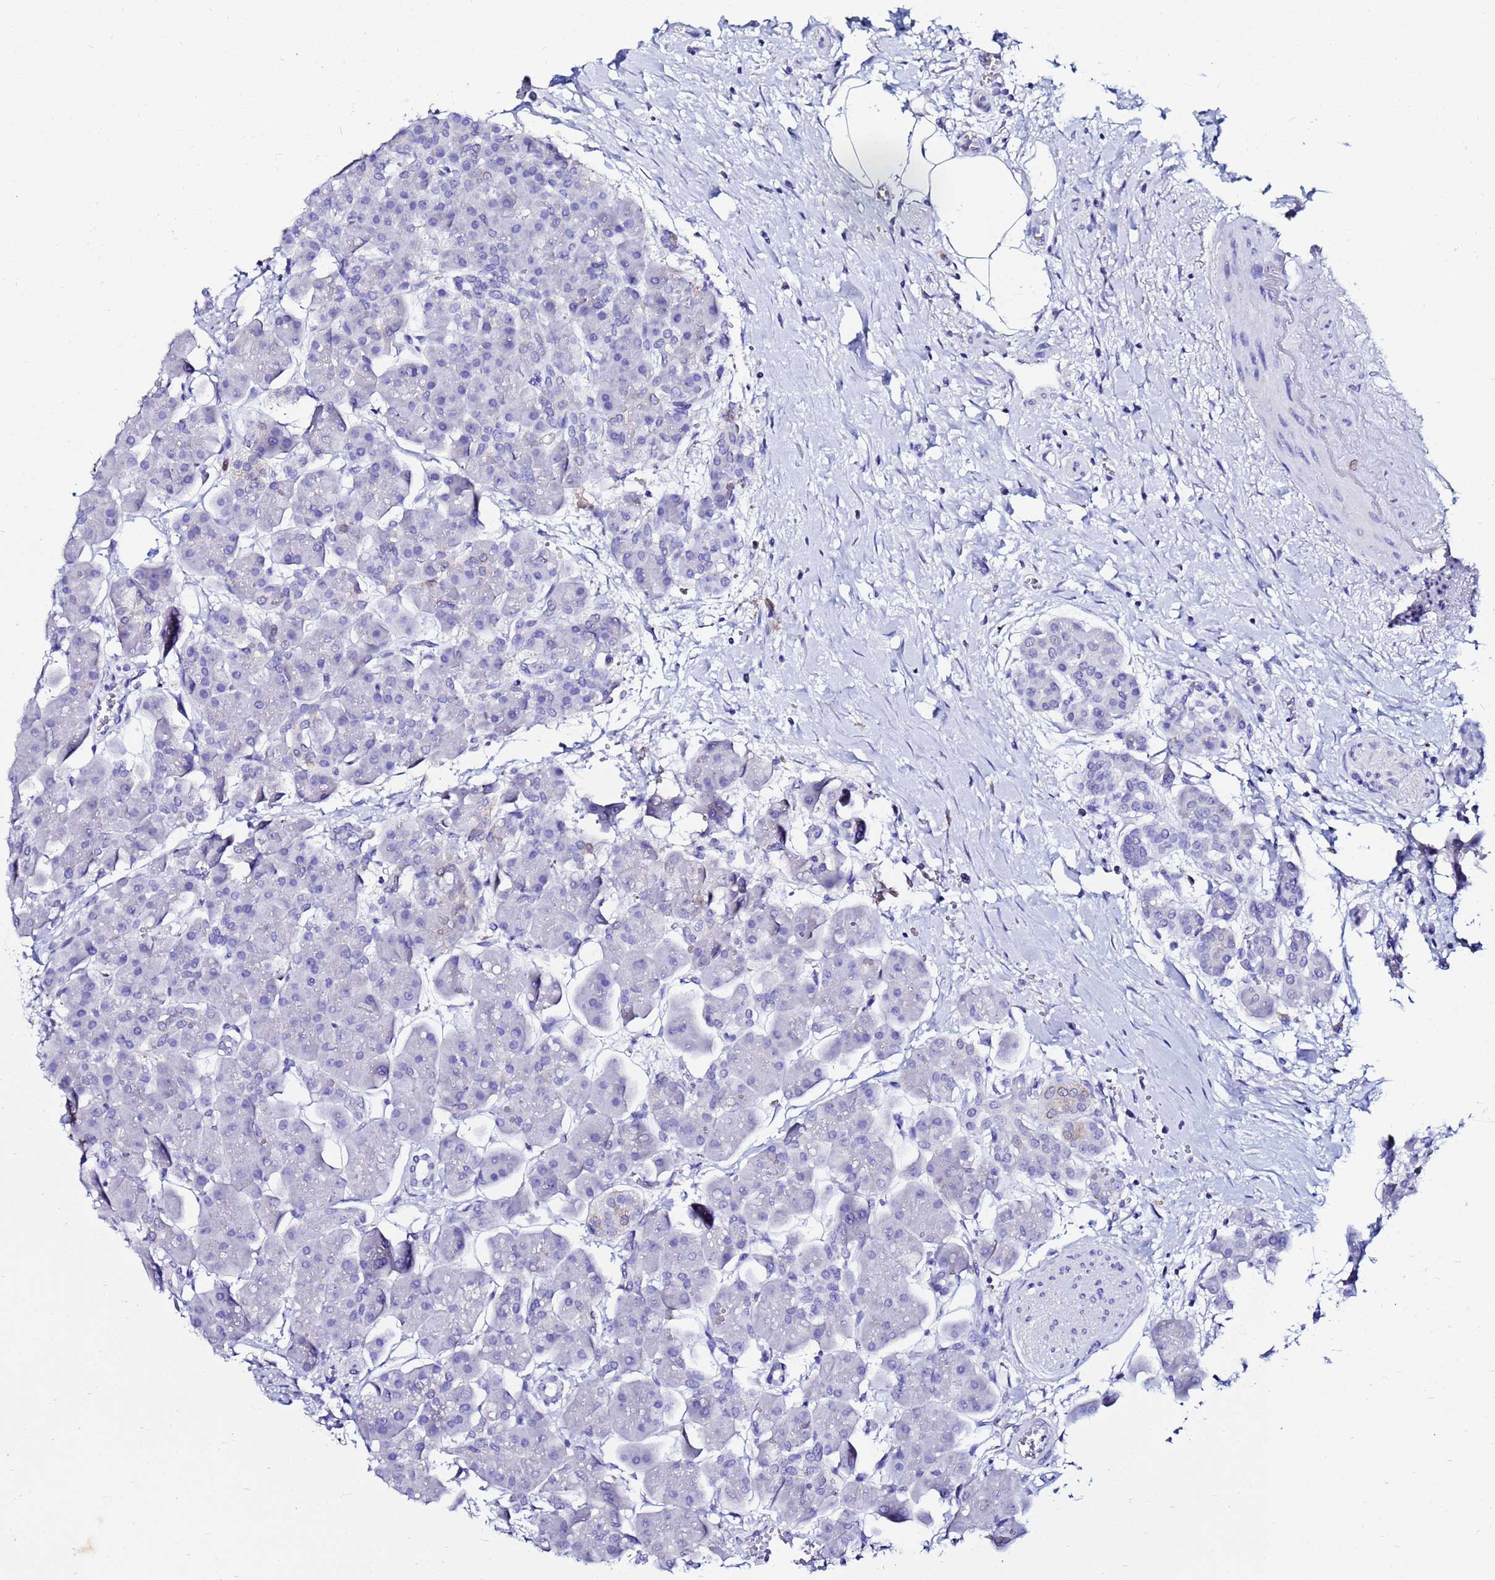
{"staining": {"intensity": "negative", "quantity": "none", "location": "none"}, "tissue": "pancreas", "cell_type": "Exocrine glandular cells", "image_type": "normal", "snomed": [{"axis": "morphology", "description": "Normal tissue, NOS"}, {"axis": "topography", "description": "Pancreas"}], "caption": "Immunohistochemistry micrograph of normal human pancreas stained for a protein (brown), which displays no positivity in exocrine glandular cells. (DAB (3,3'-diaminobenzidine) immunohistochemistry, high magnification).", "gene": "PPP1R14C", "patient": {"sex": "male", "age": 66}}